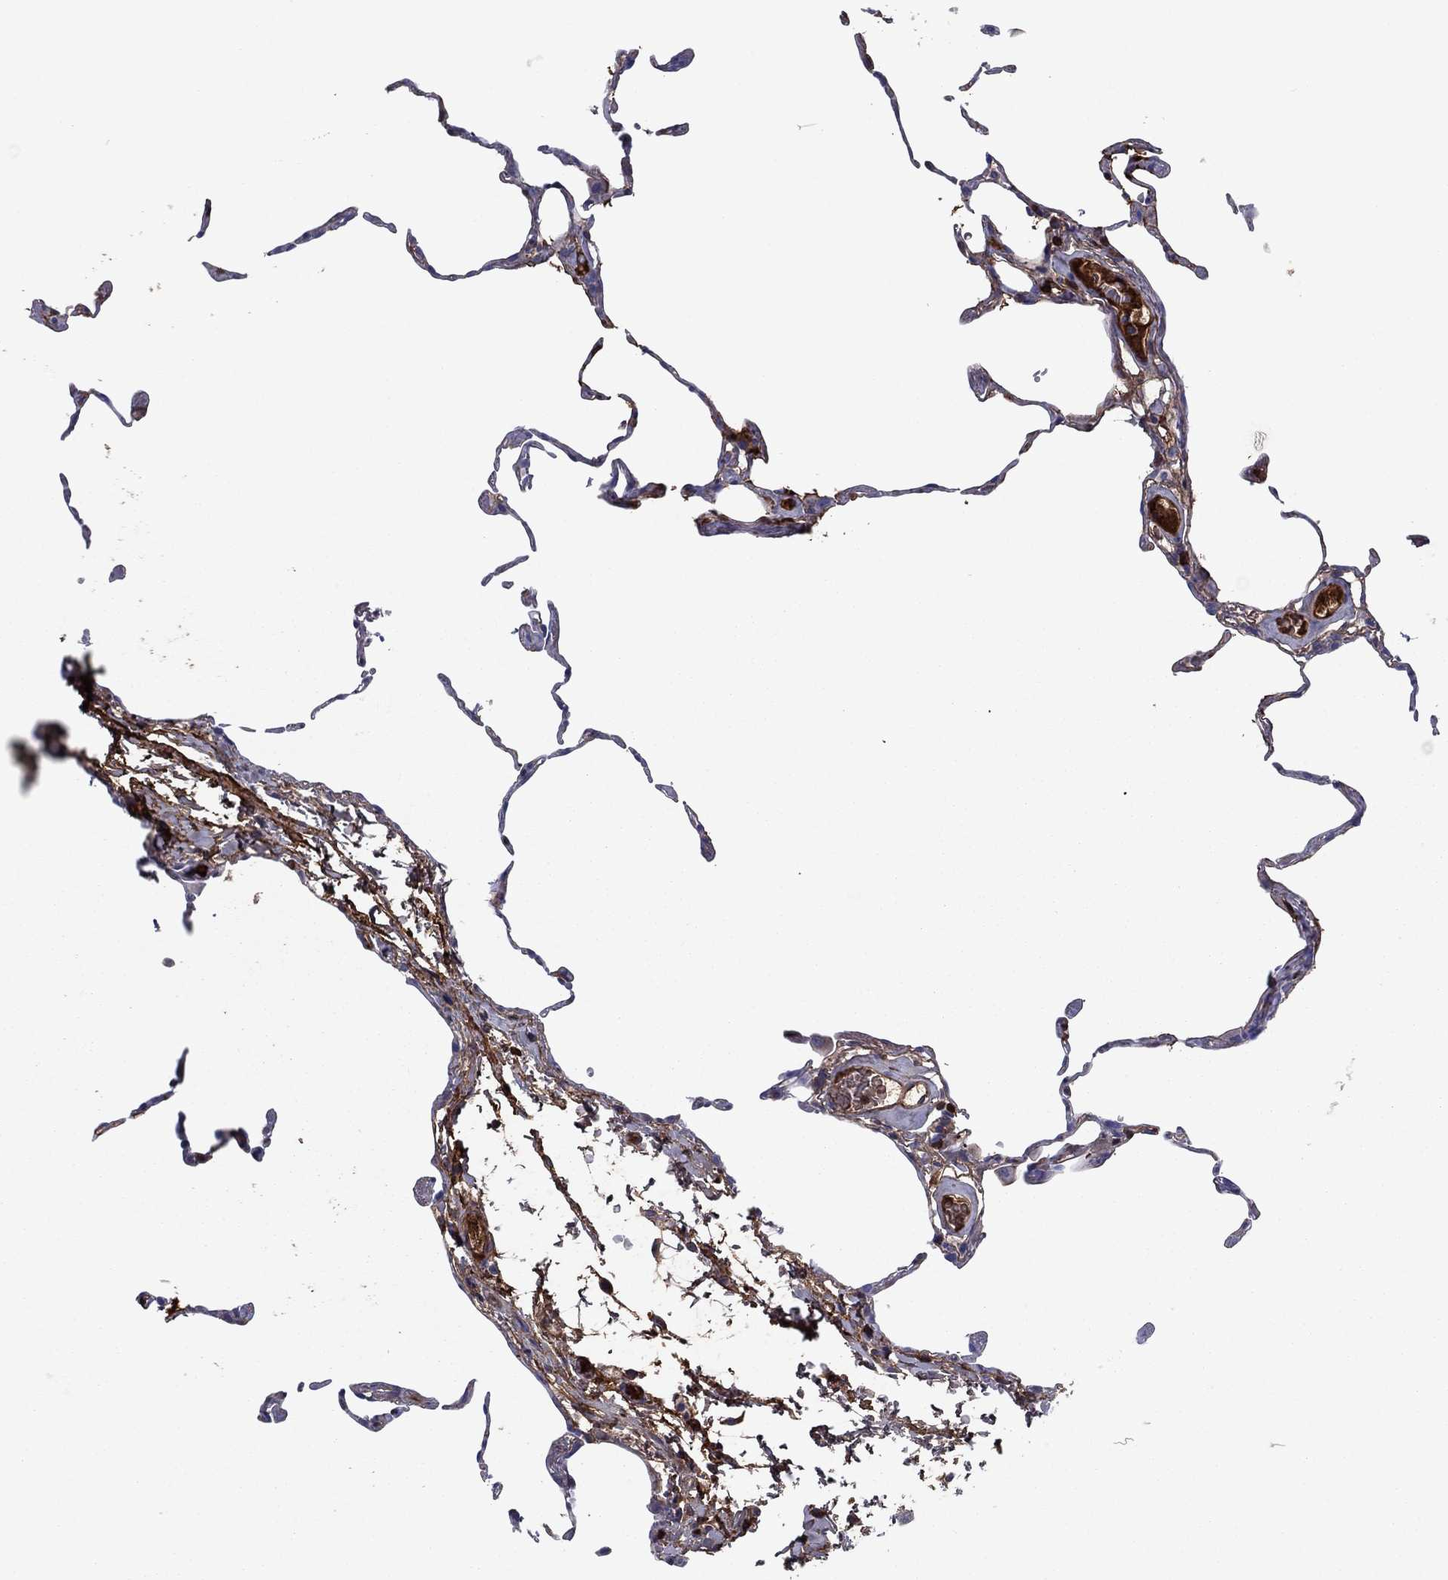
{"staining": {"intensity": "strong", "quantity": "<25%", "location": "cytoplasmic/membranous"}, "tissue": "lung", "cell_type": "Alveolar cells", "image_type": "normal", "snomed": [{"axis": "morphology", "description": "Normal tissue, NOS"}, {"axis": "topography", "description": "Lung"}], "caption": "Brown immunohistochemical staining in normal lung demonstrates strong cytoplasmic/membranous expression in about <25% of alveolar cells. (DAB = brown stain, brightfield microscopy at high magnification).", "gene": "HPX", "patient": {"sex": "female", "age": 57}}